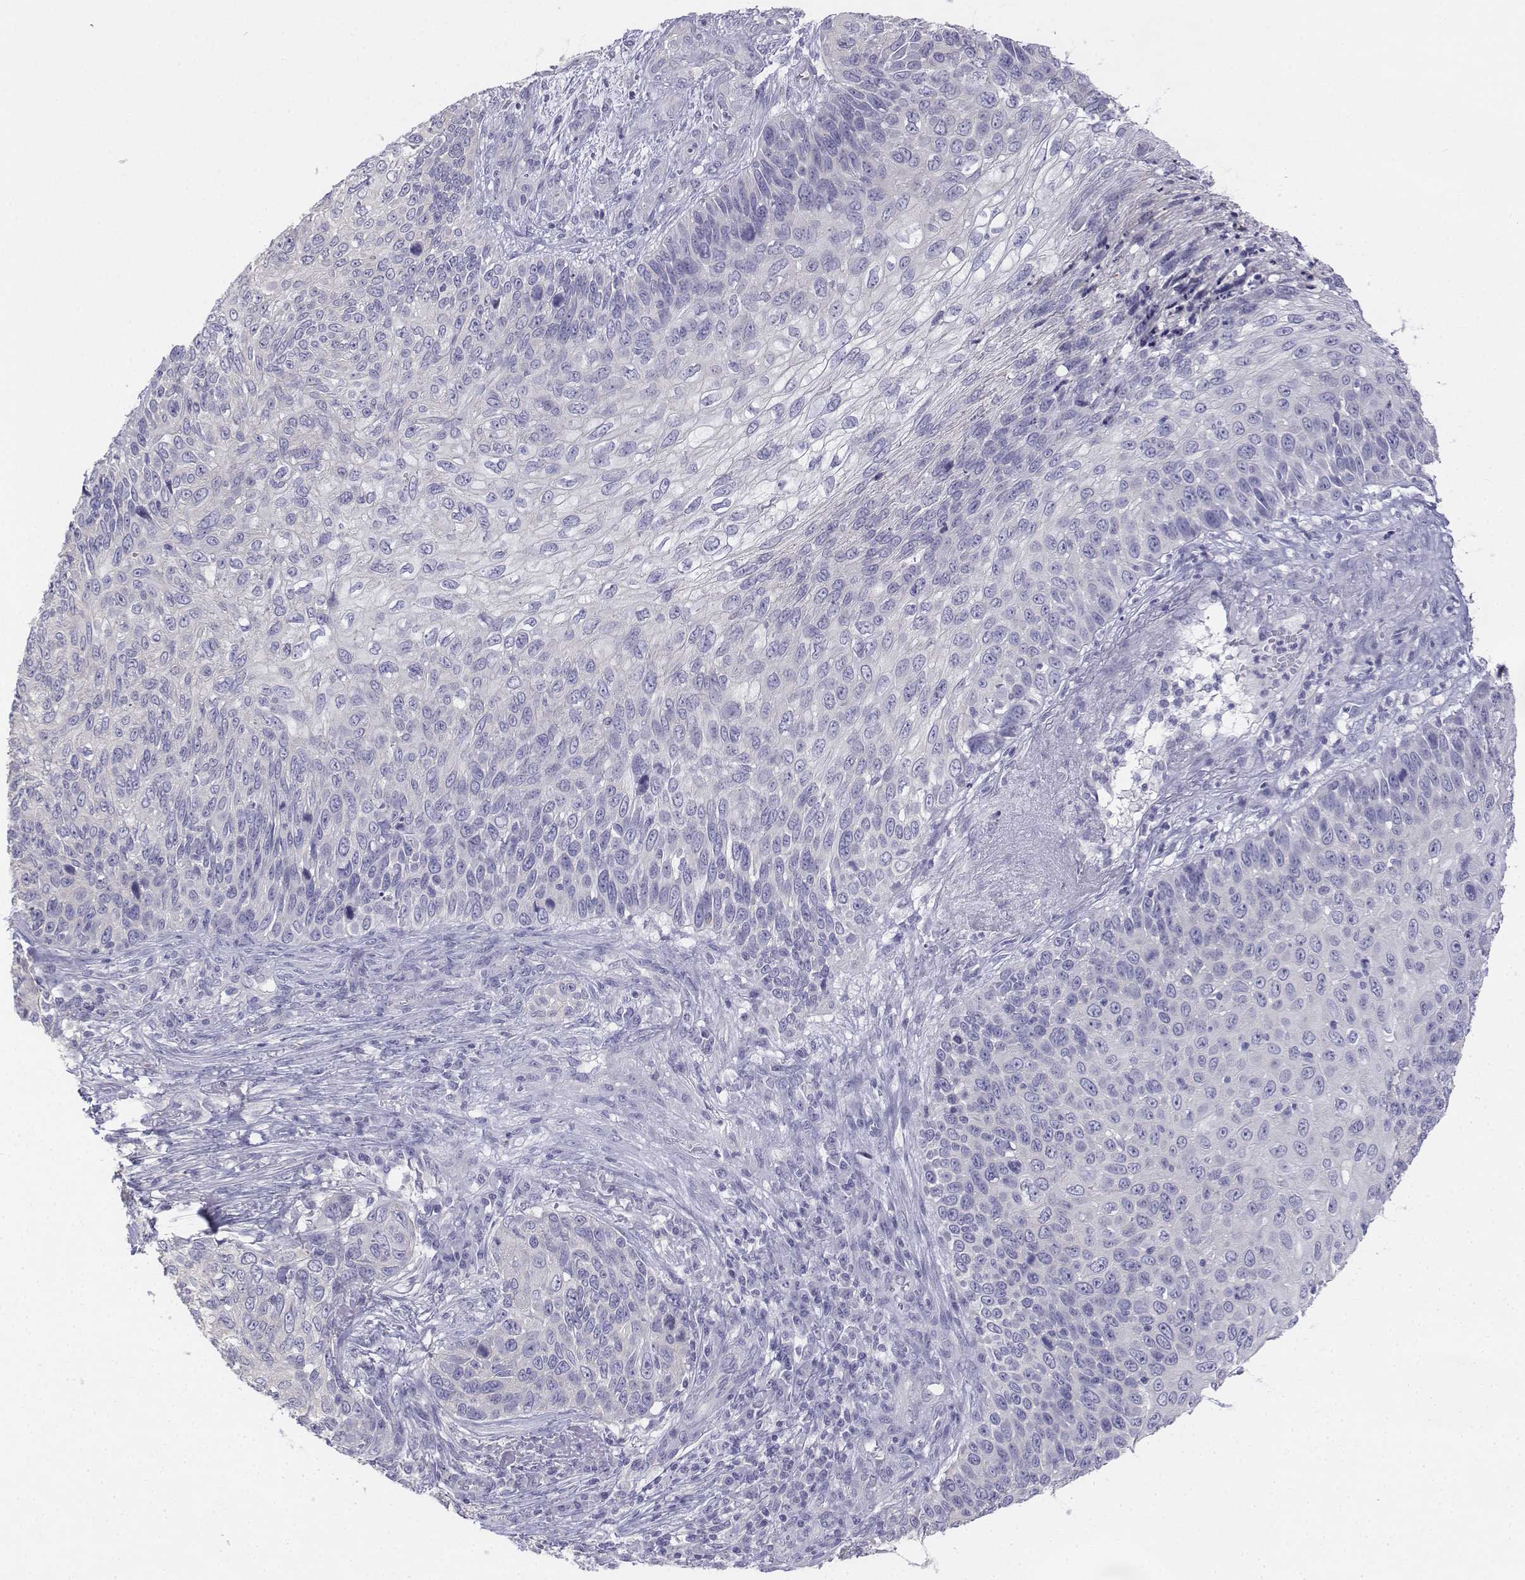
{"staining": {"intensity": "negative", "quantity": "none", "location": "none"}, "tissue": "skin cancer", "cell_type": "Tumor cells", "image_type": "cancer", "snomed": [{"axis": "morphology", "description": "Squamous cell carcinoma, NOS"}, {"axis": "topography", "description": "Skin"}], "caption": "This is a micrograph of immunohistochemistry (IHC) staining of skin cancer, which shows no positivity in tumor cells.", "gene": "LGSN", "patient": {"sex": "male", "age": 92}}